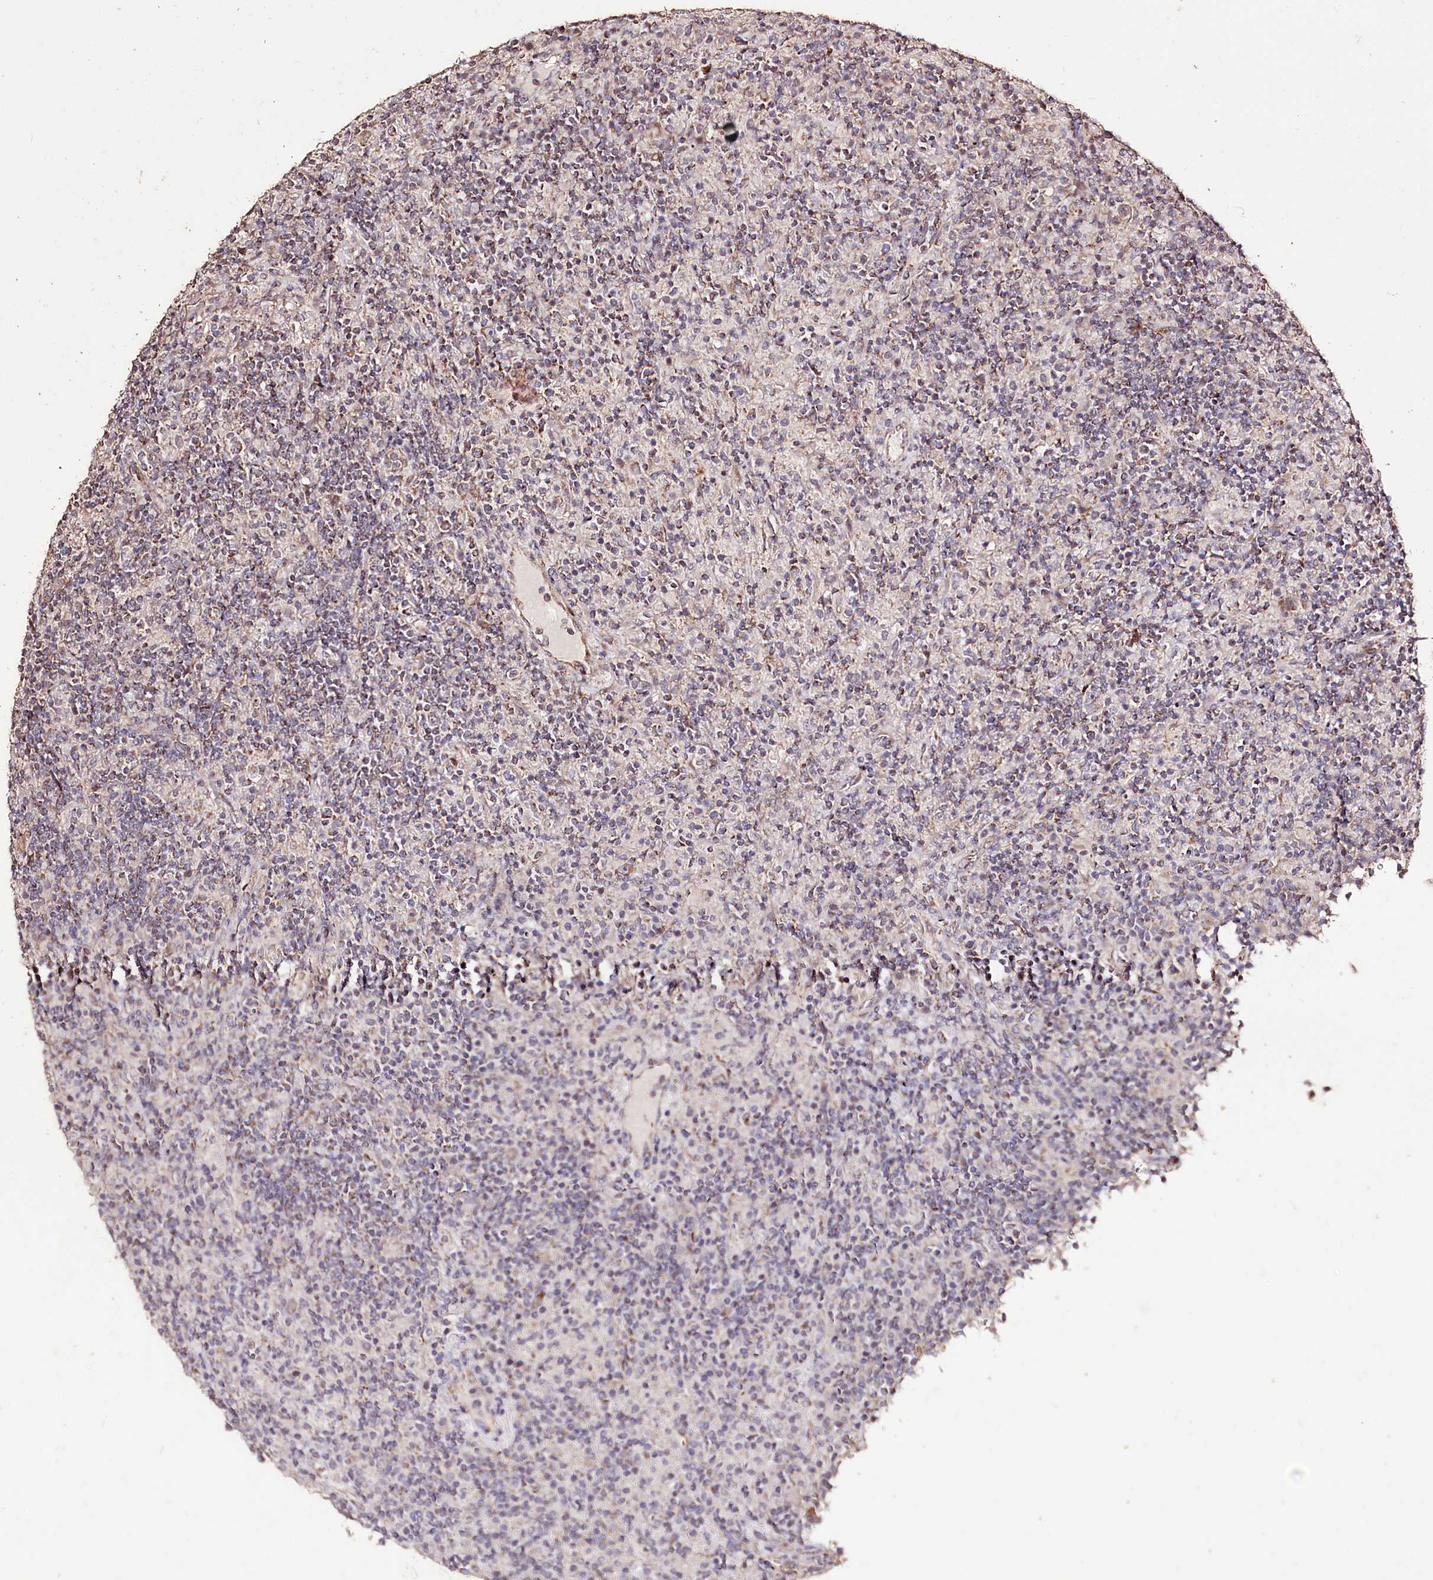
{"staining": {"intensity": "moderate", "quantity": "25%-75%", "location": "cytoplasmic/membranous"}, "tissue": "lymphoma", "cell_type": "Tumor cells", "image_type": "cancer", "snomed": [{"axis": "morphology", "description": "Hodgkin's disease, NOS"}, {"axis": "topography", "description": "Lymph node"}], "caption": "High-power microscopy captured an immunohistochemistry photomicrograph of Hodgkin's disease, revealing moderate cytoplasmic/membranous positivity in about 25%-75% of tumor cells. The staining was performed using DAB to visualize the protein expression in brown, while the nuclei were stained in blue with hematoxylin (Magnification: 20x).", "gene": "CARD19", "patient": {"sex": "male", "age": 70}}